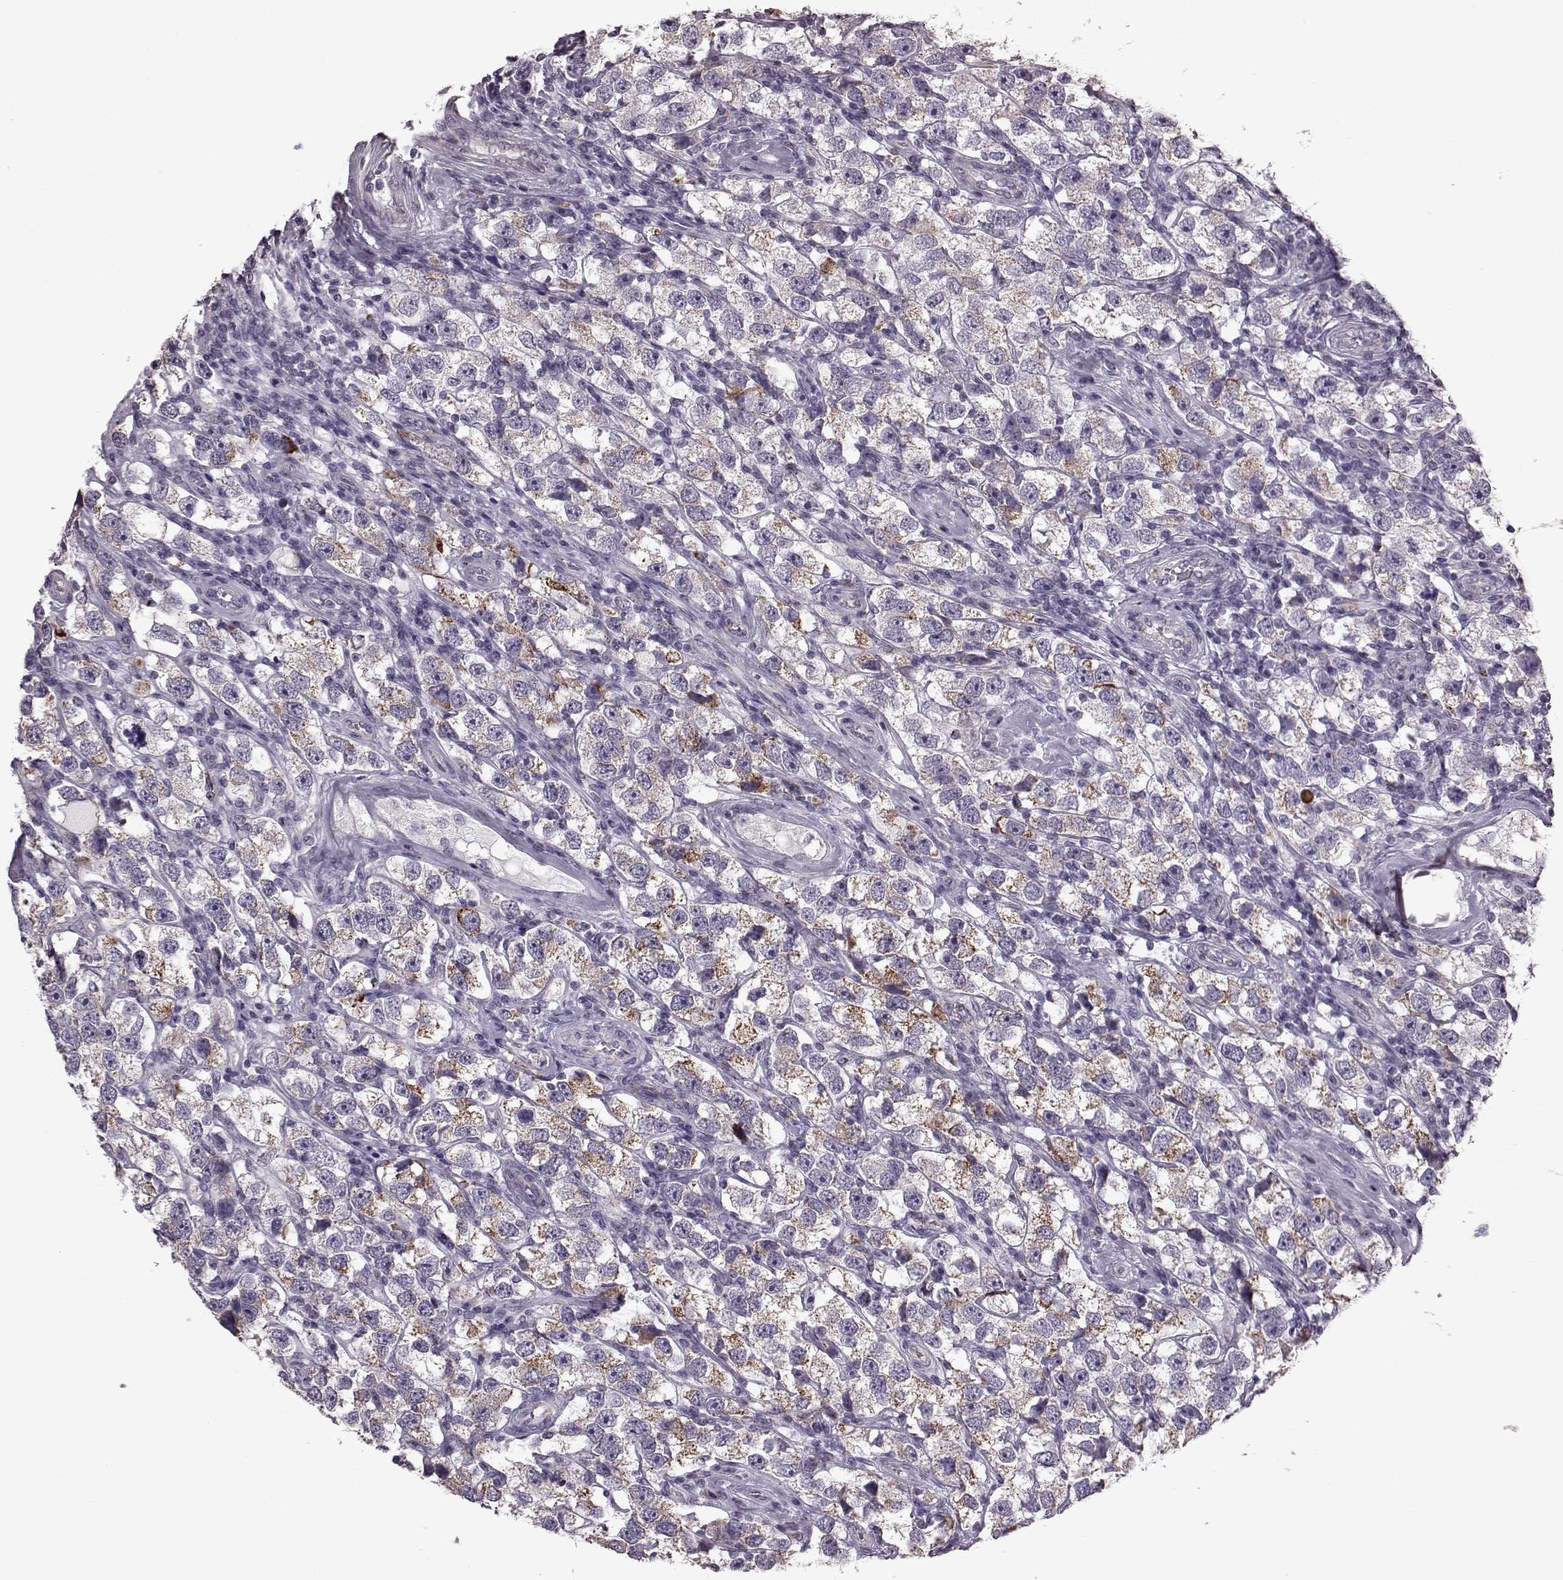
{"staining": {"intensity": "moderate", "quantity": ">75%", "location": "cytoplasmic/membranous"}, "tissue": "testis cancer", "cell_type": "Tumor cells", "image_type": "cancer", "snomed": [{"axis": "morphology", "description": "Seminoma, NOS"}, {"axis": "topography", "description": "Testis"}], "caption": "This image displays IHC staining of seminoma (testis), with medium moderate cytoplasmic/membranous positivity in about >75% of tumor cells.", "gene": "RIMS2", "patient": {"sex": "male", "age": 26}}